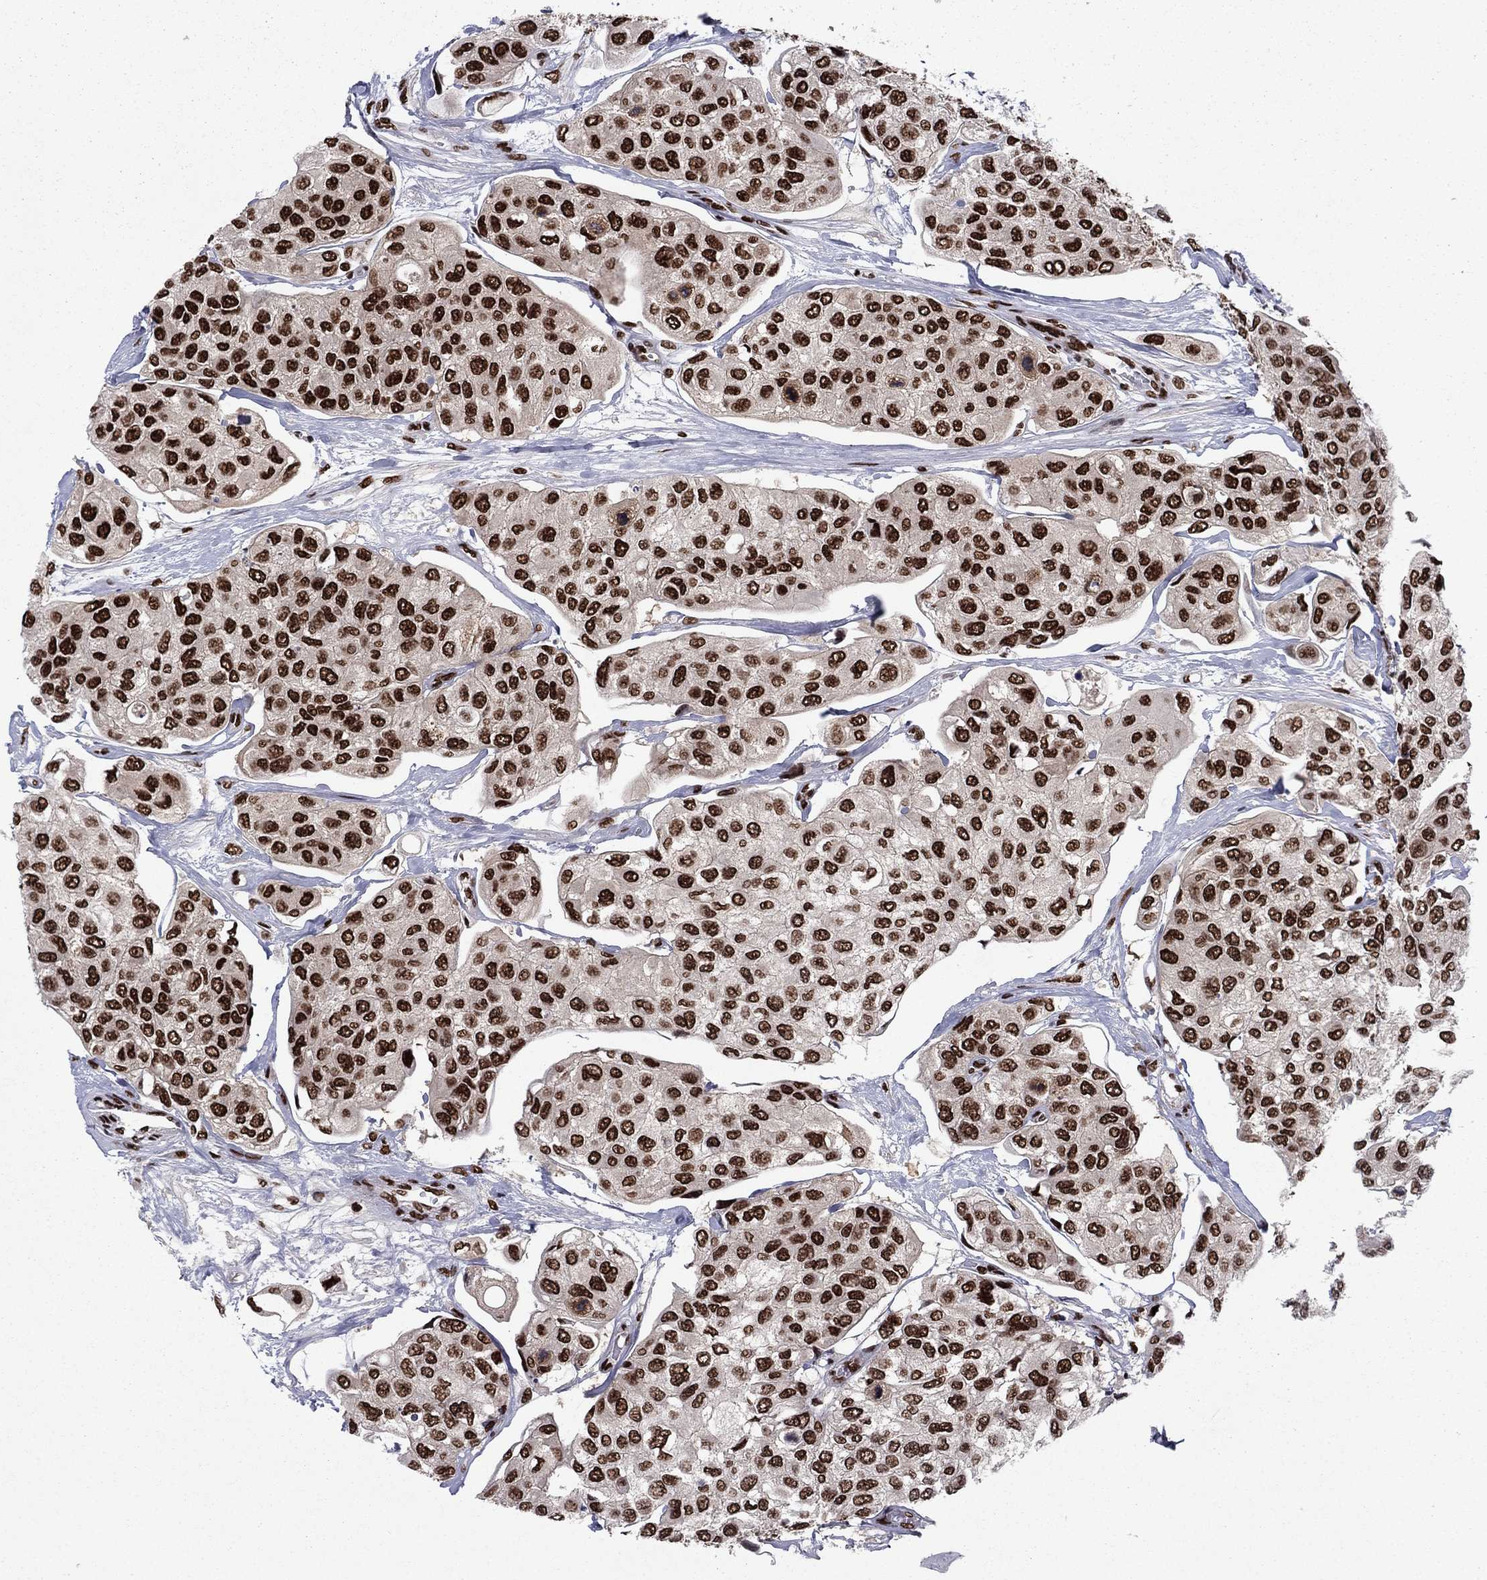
{"staining": {"intensity": "strong", "quantity": ">75%", "location": "nuclear"}, "tissue": "urothelial cancer", "cell_type": "Tumor cells", "image_type": "cancer", "snomed": [{"axis": "morphology", "description": "Urothelial carcinoma, High grade"}, {"axis": "topography", "description": "Urinary bladder"}], "caption": "High-magnification brightfield microscopy of high-grade urothelial carcinoma stained with DAB (3,3'-diaminobenzidine) (brown) and counterstained with hematoxylin (blue). tumor cells exhibit strong nuclear positivity is seen in about>75% of cells. (DAB IHC, brown staining for protein, blue staining for nuclei).", "gene": "USP54", "patient": {"sex": "male", "age": 77}}